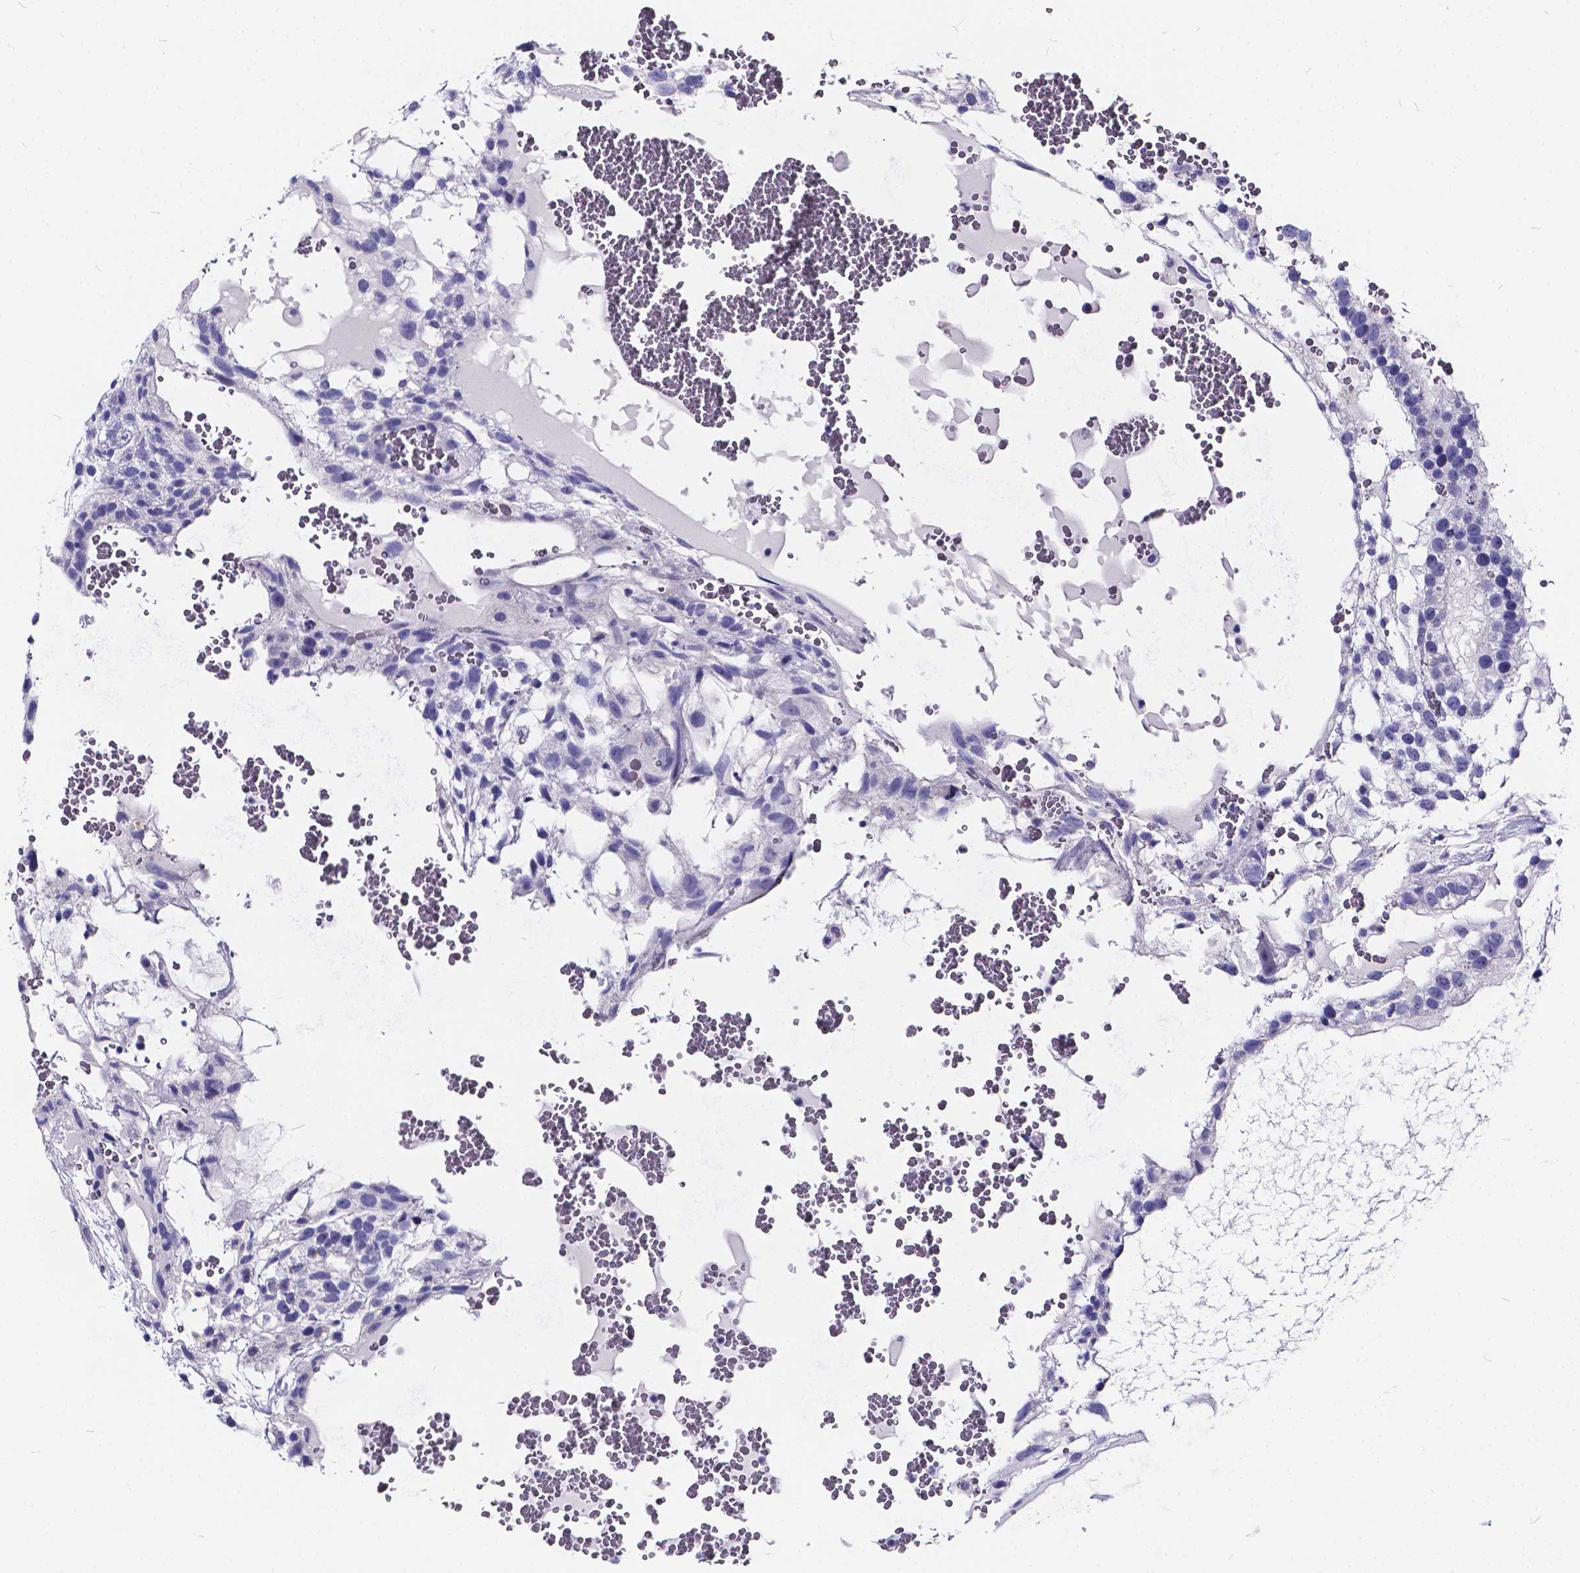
{"staining": {"intensity": "negative", "quantity": "none", "location": "none"}, "tissue": "testis cancer", "cell_type": "Tumor cells", "image_type": "cancer", "snomed": [{"axis": "morphology", "description": "Normal tissue, NOS"}, {"axis": "morphology", "description": "Carcinoma, Embryonal, NOS"}, {"axis": "topography", "description": "Testis"}], "caption": "Tumor cells show no significant expression in testis cancer (embryonal carcinoma). (Stains: DAB (3,3'-diaminobenzidine) immunohistochemistry (IHC) with hematoxylin counter stain, Microscopy: brightfield microscopy at high magnification).", "gene": "SPEF2", "patient": {"sex": "male", "age": 32}}